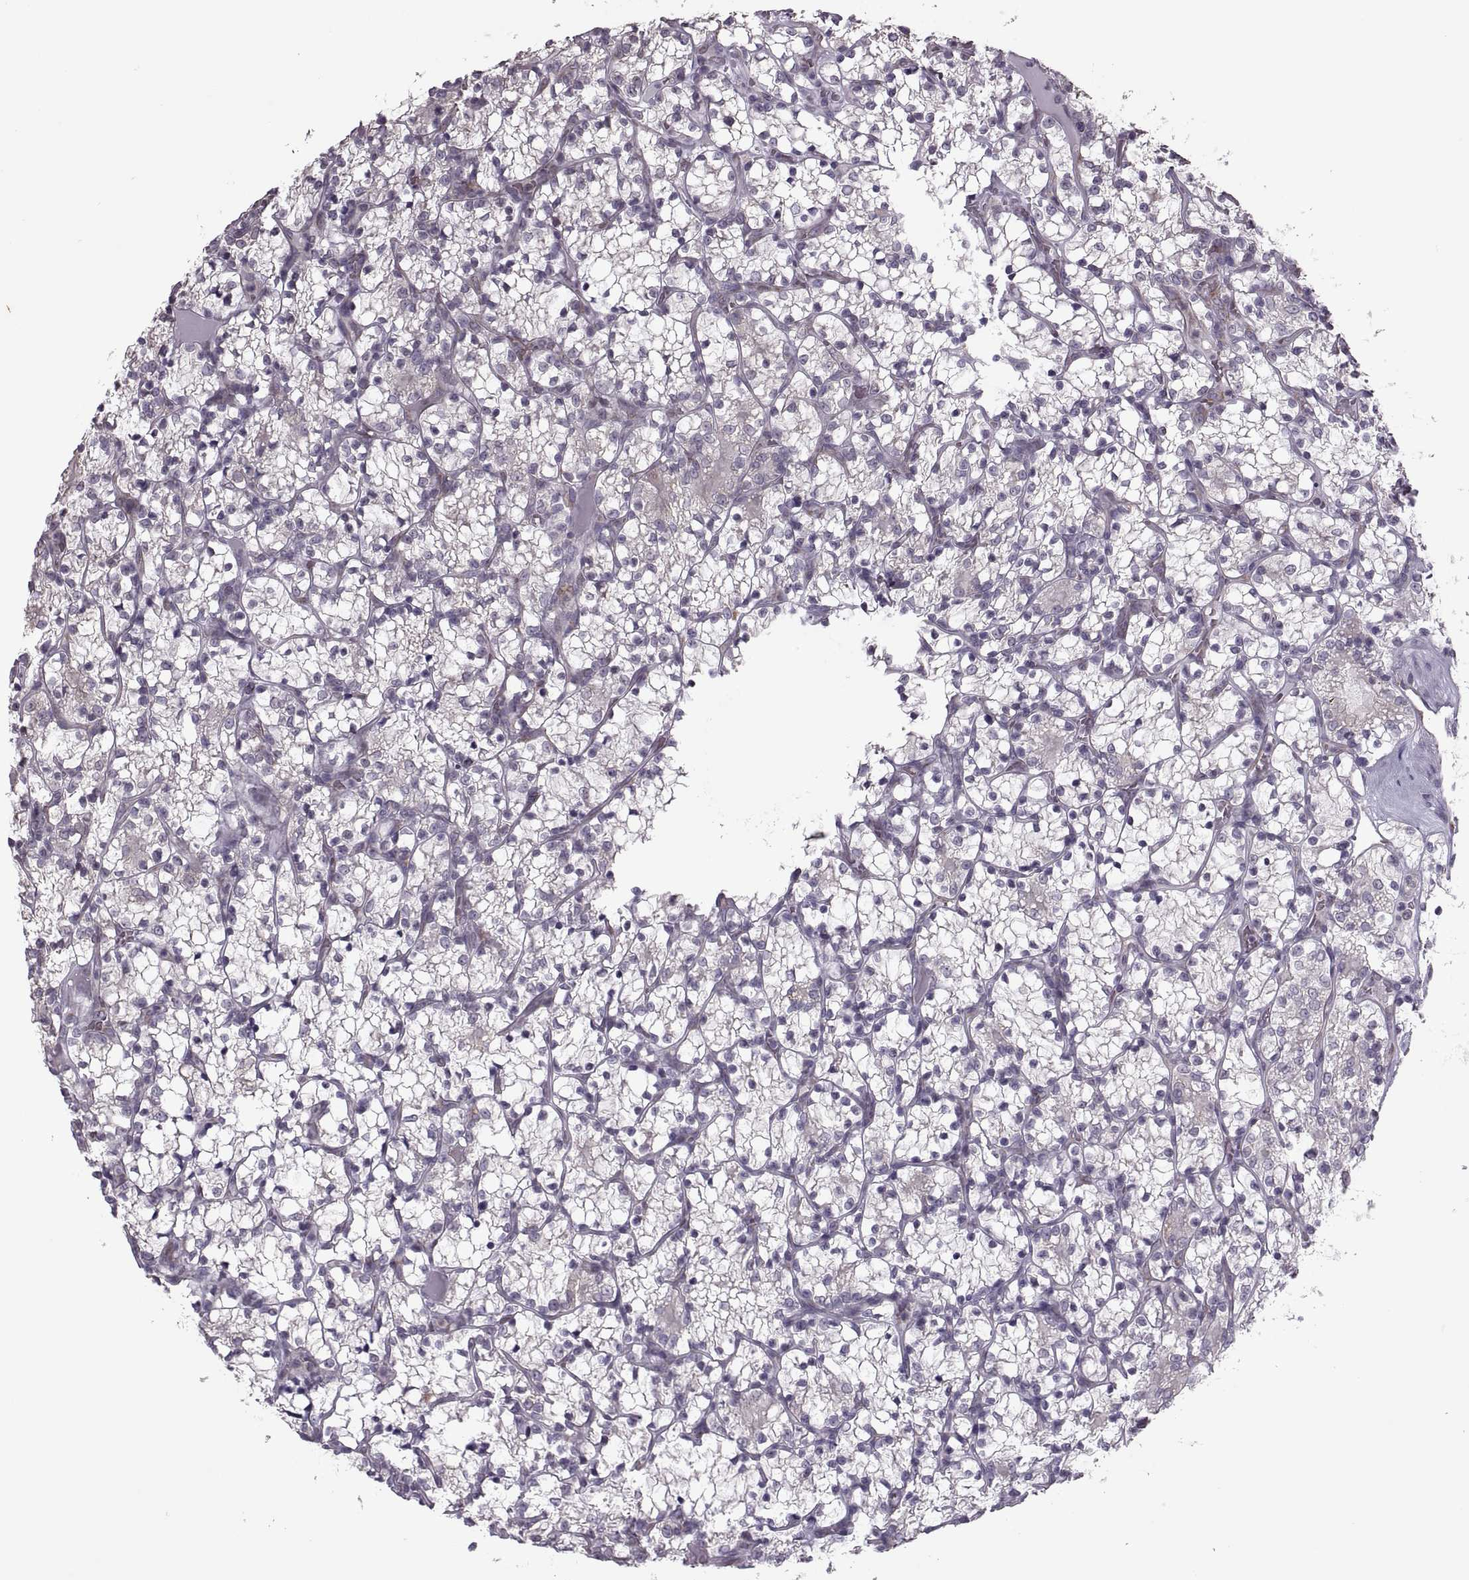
{"staining": {"intensity": "negative", "quantity": "none", "location": "none"}, "tissue": "renal cancer", "cell_type": "Tumor cells", "image_type": "cancer", "snomed": [{"axis": "morphology", "description": "Adenocarcinoma, NOS"}, {"axis": "topography", "description": "Kidney"}], "caption": "IHC of human renal cancer reveals no positivity in tumor cells. (DAB immunohistochemistry, high magnification).", "gene": "PABPC1", "patient": {"sex": "female", "age": 69}}